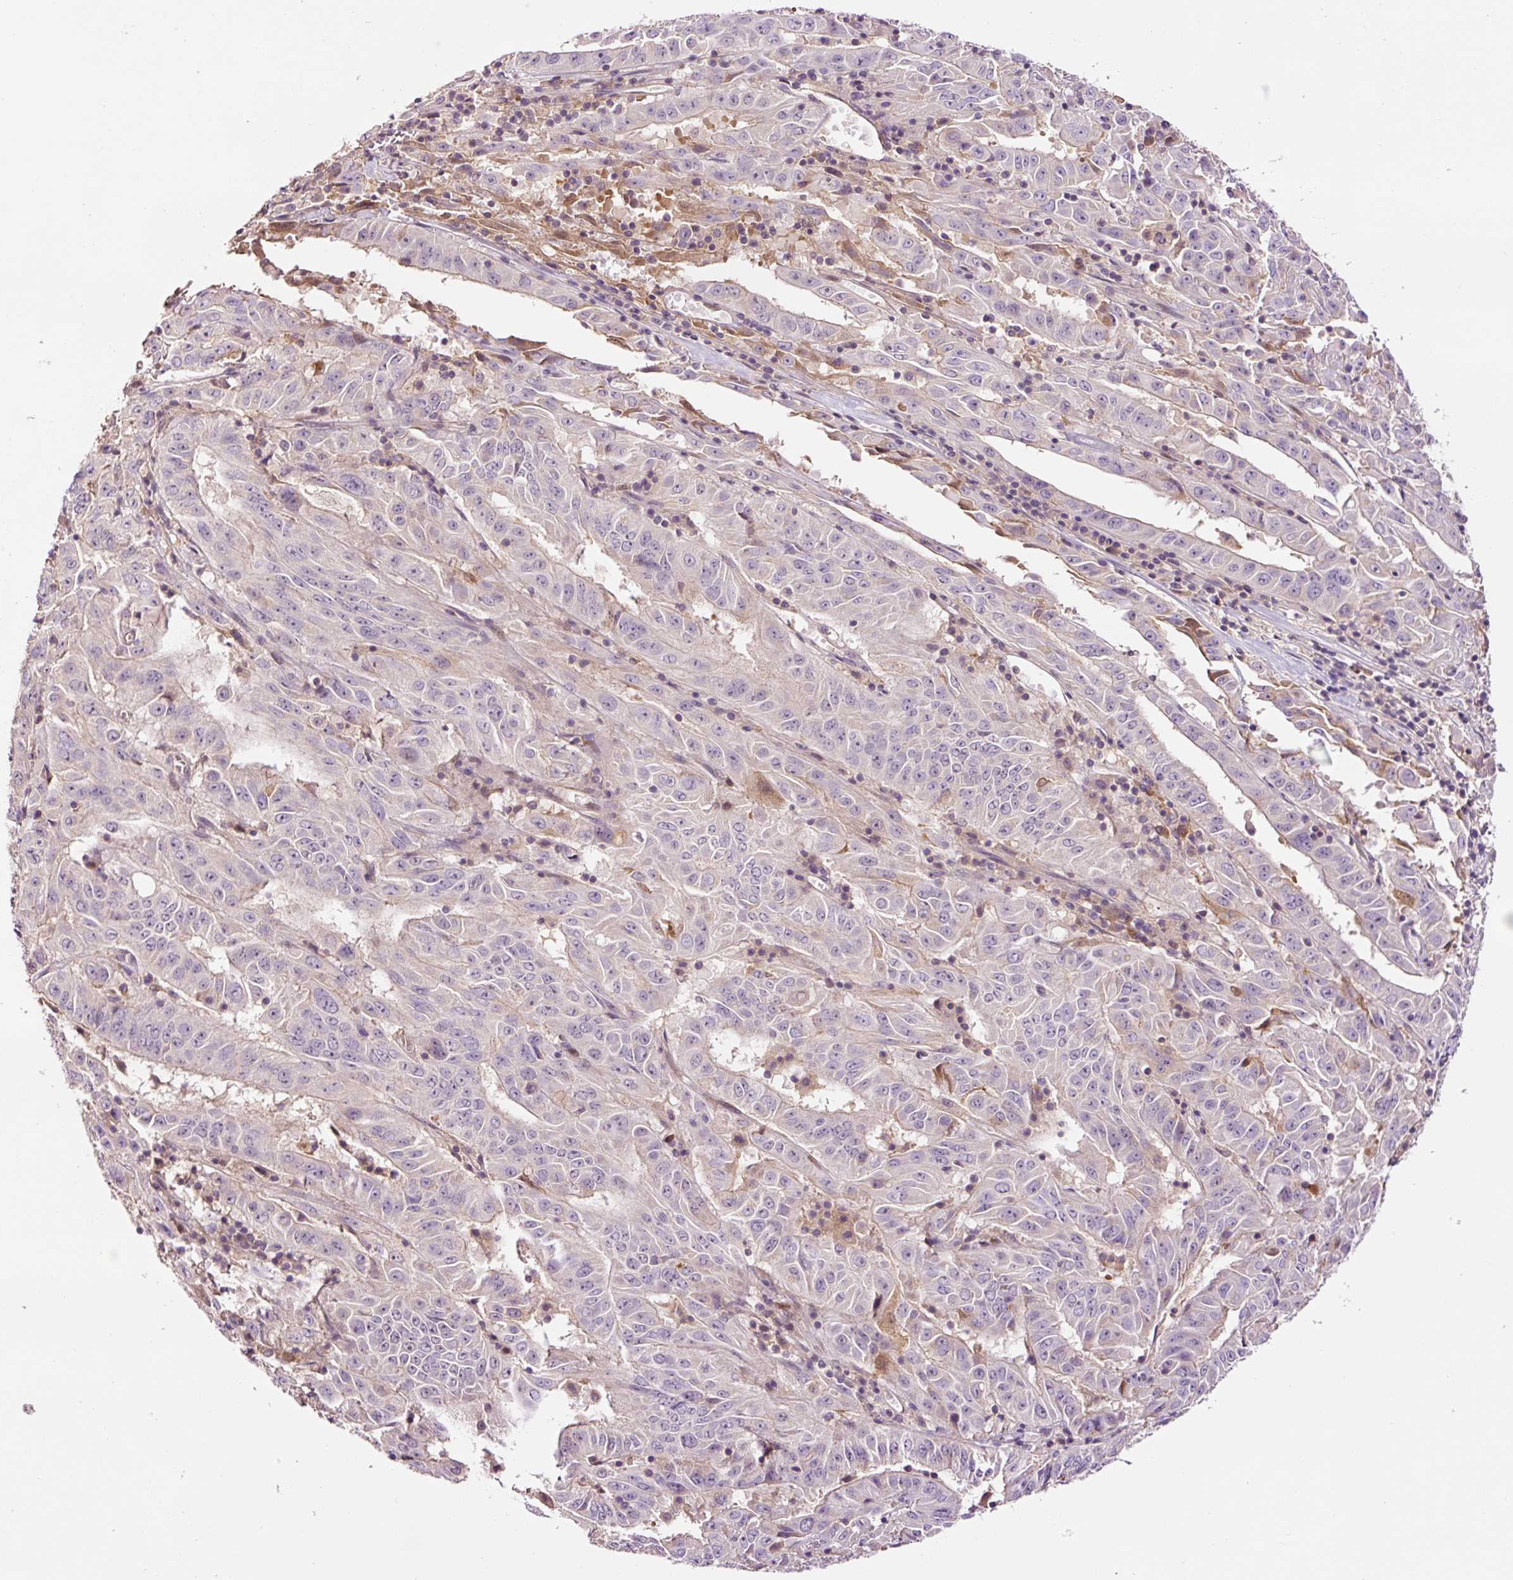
{"staining": {"intensity": "negative", "quantity": "none", "location": "none"}, "tissue": "pancreatic cancer", "cell_type": "Tumor cells", "image_type": "cancer", "snomed": [{"axis": "morphology", "description": "Adenocarcinoma, NOS"}, {"axis": "topography", "description": "Pancreas"}], "caption": "High magnification brightfield microscopy of pancreatic cancer (adenocarcinoma) stained with DAB (brown) and counterstained with hematoxylin (blue): tumor cells show no significant expression. (Stains: DAB immunohistochemistry with hematoxylin counter stain, Microscopy: brightfield microscopy at high magnification).", "gene": "DPPA4", "patient": {"sex": "male", "age": 63}}